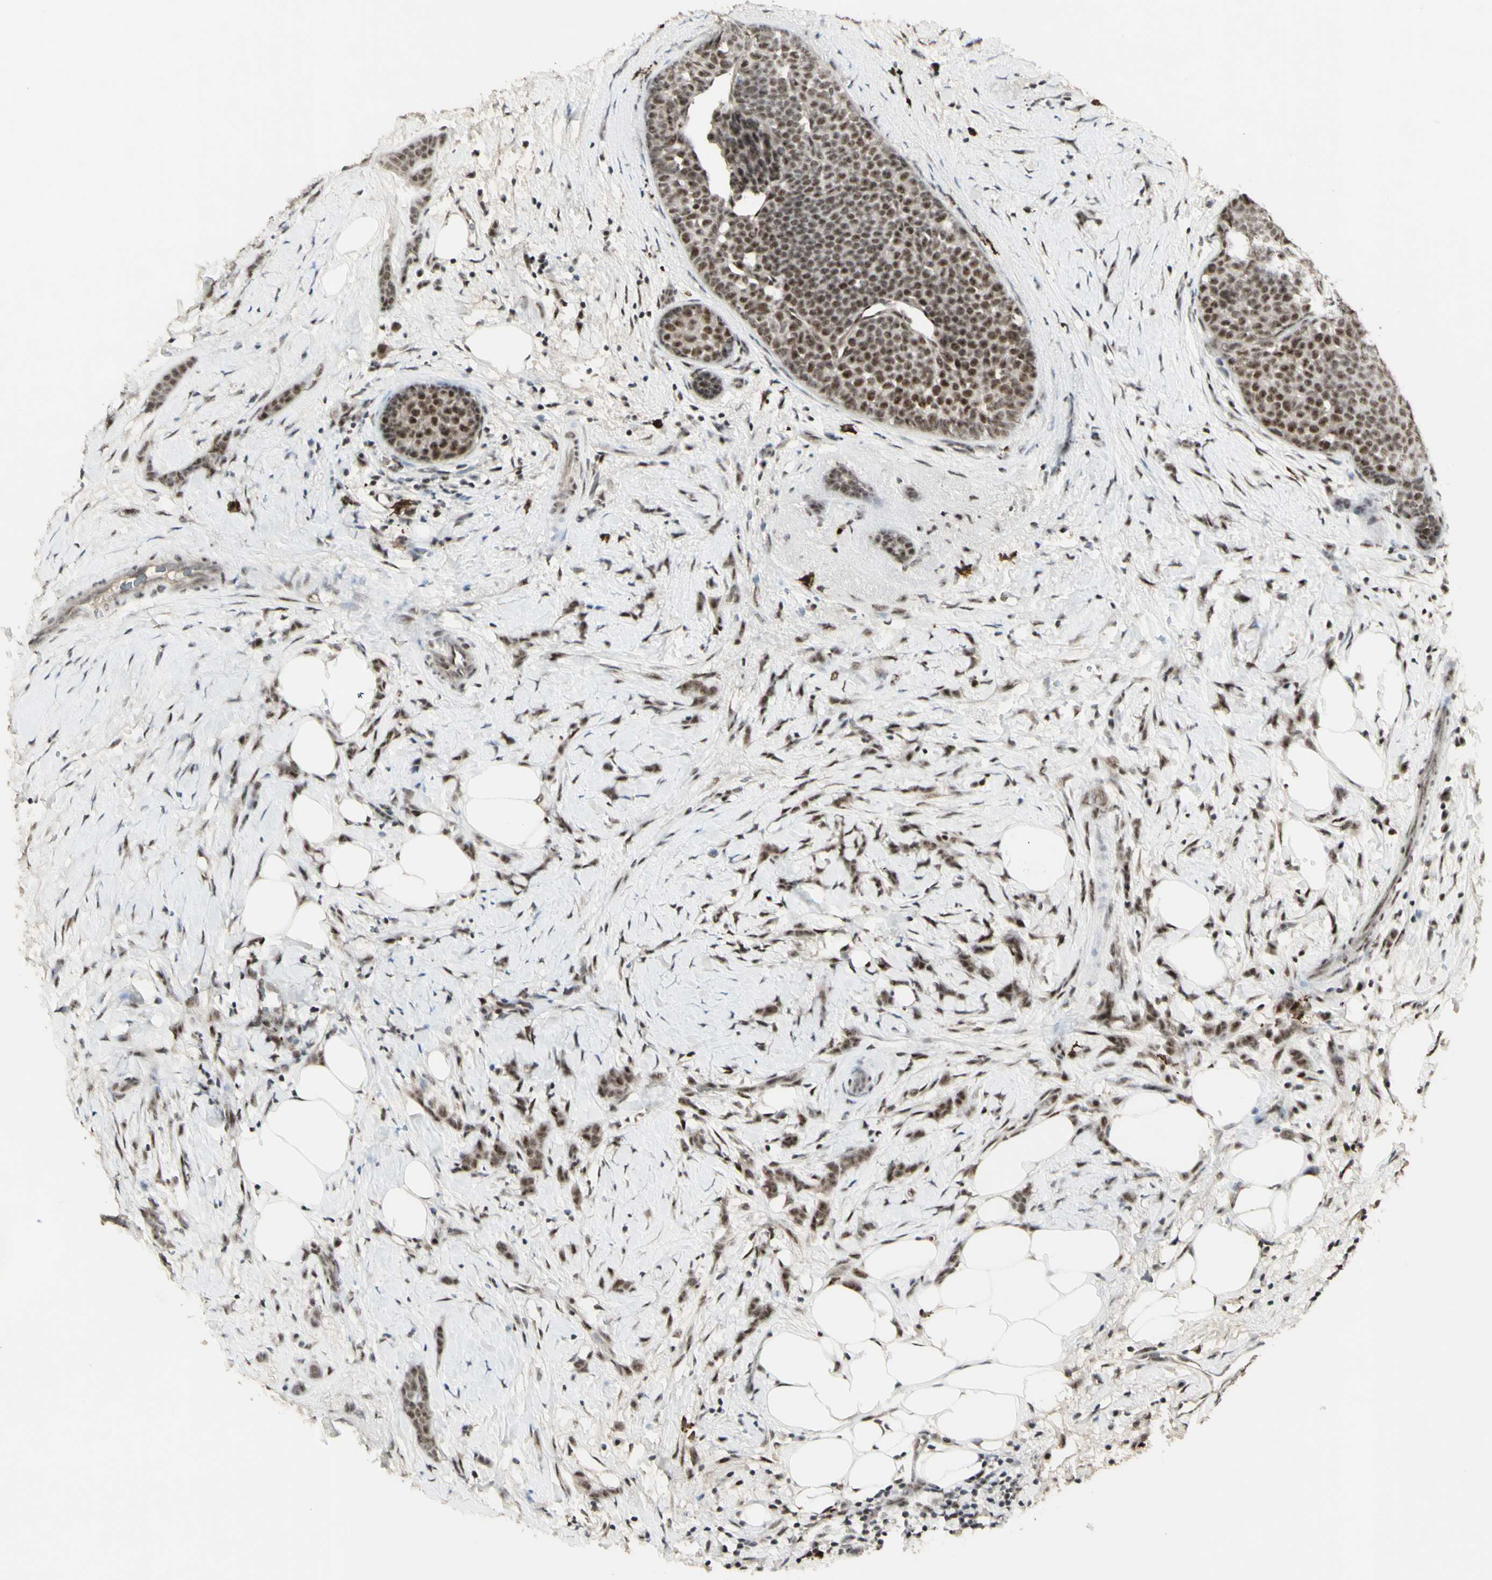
{"staining": {"intensity": "moderate", "quantity": ">75%", "location": "nuclear"}, "tissue": "breast cancer", "cell_type": "Tumor cells", "image_type": "cancer", "snomed": [{"axis": "morphology", "description": "Lobular carcinoma, in situ"}, {"axis": "morphology", "description": "Lobular carcinoma"}, {"axis": "topography", "description": "Breast"}], "caption": "Breast cancer (lobular carcinoma in situ) stained with IHC displays moderate nuclear staining in about >75% of tumor cells.", "gene": "CCNT1", "patient": {"sex": "female", "age": 41}}